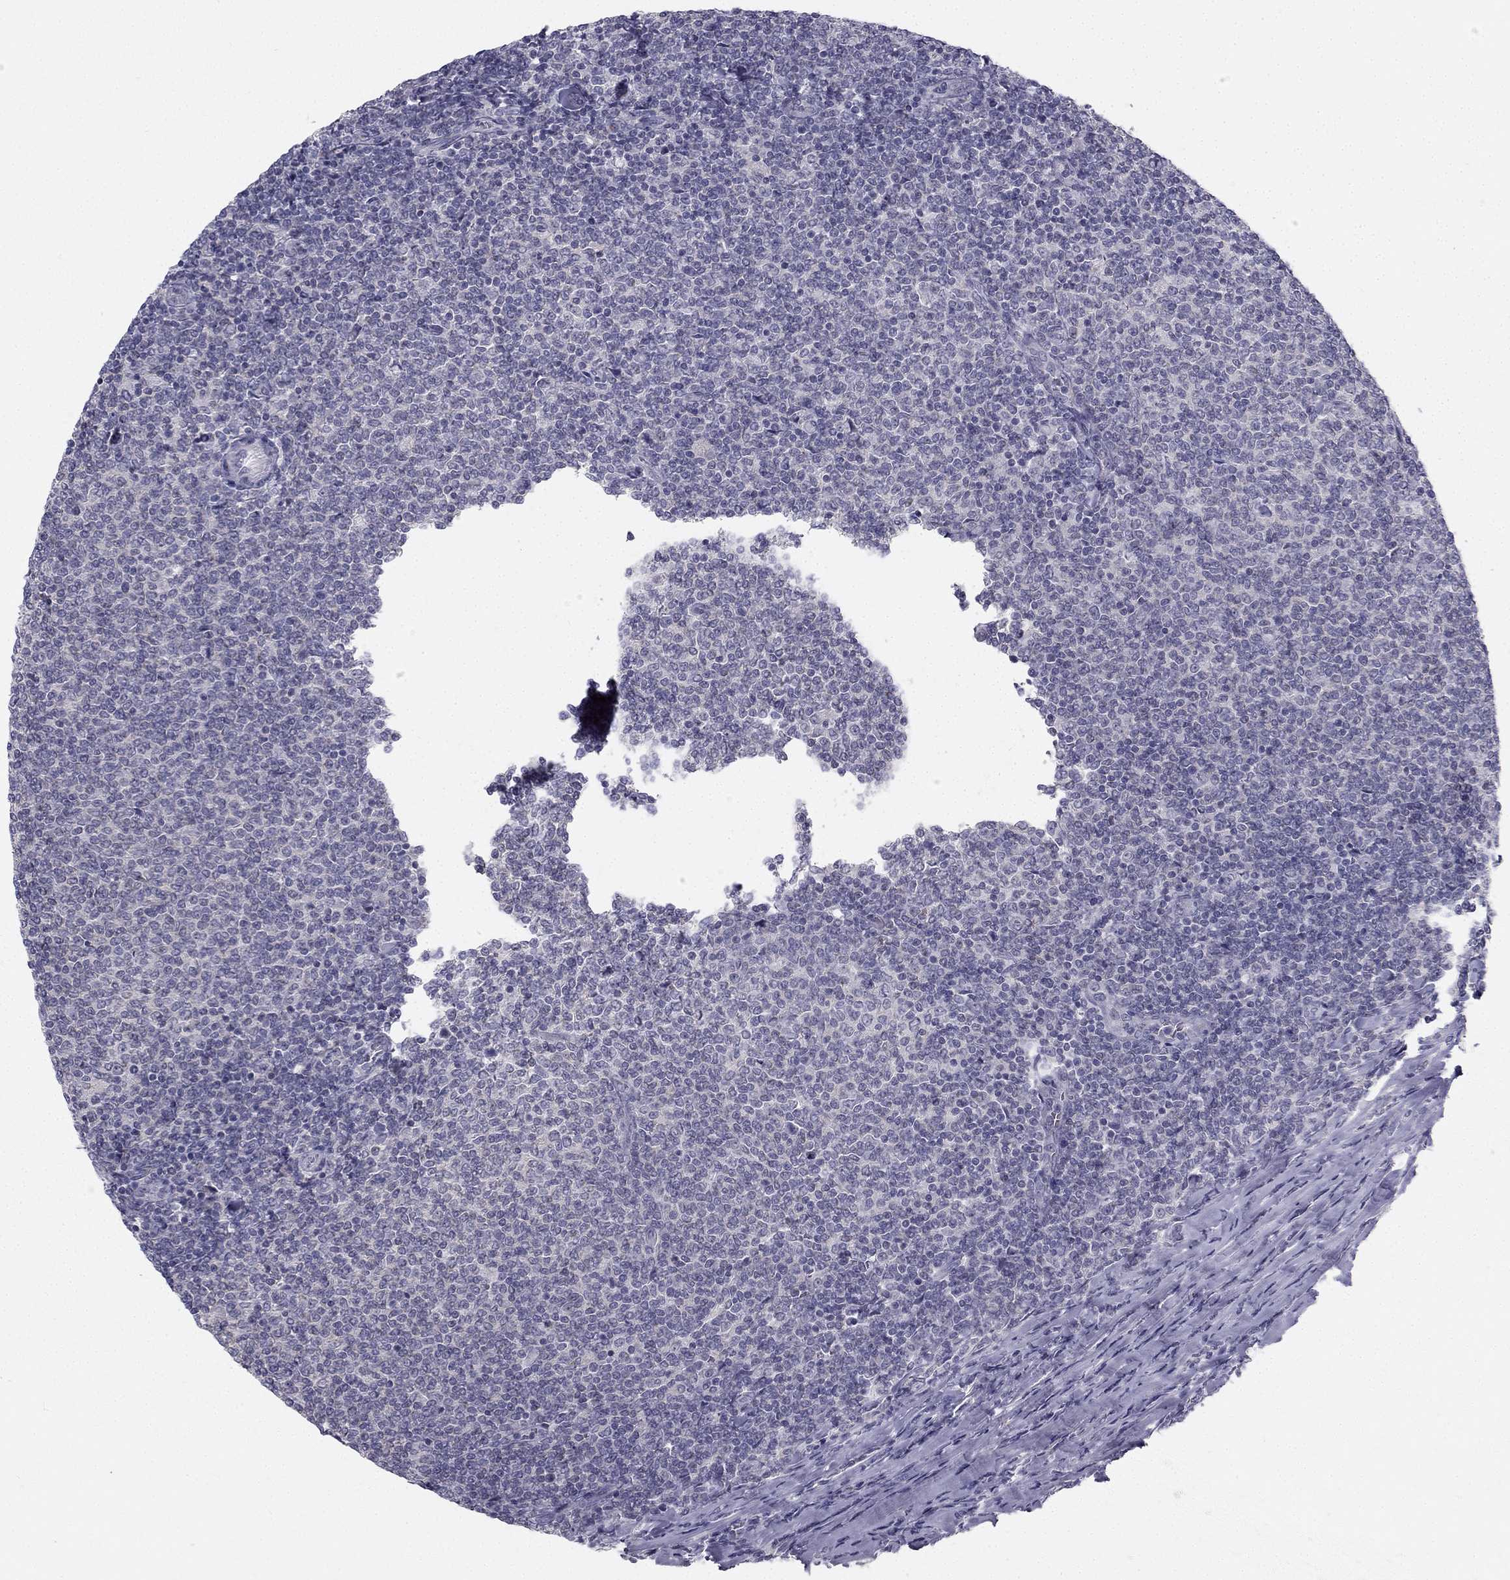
{"staining": {"intensity": "negative", "quantity": "none", "location": "none"}, "tissue": "lymphoma", "cell_type": "Tumor cells", "image_type": "cancer", "snomed": [{"axis": "morphology", "description": "Malignant lymphoma, non-Hodgkin's type, Low grade"}, {"axis": "topography", "description": "Lymph node"}], "caption": "Lymphoma stained for a protein using IHC displays no staining tumor cells.", "gene": "TRPS1", "patient": {"sex": "male", "age": 52}}